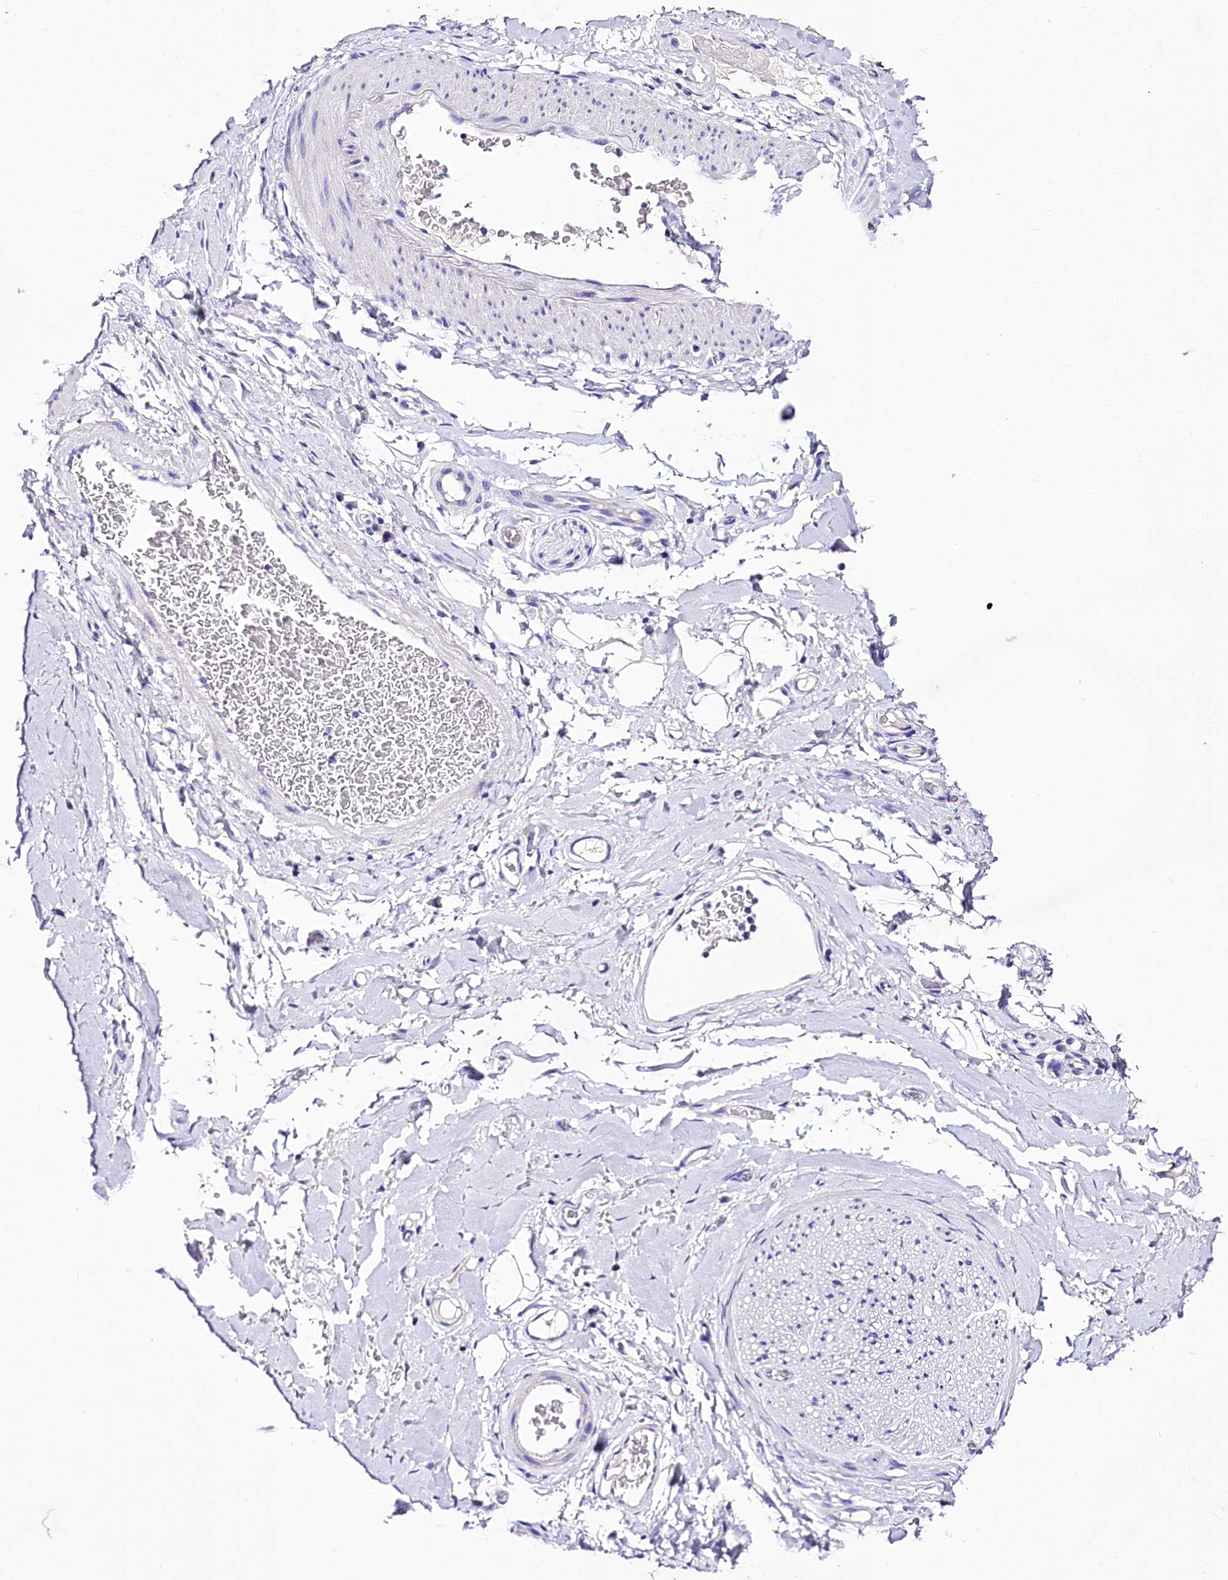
{"staining": {"intensity": "negative", "quantity": "none", "location": "none"}, "tissue": "adipose tissue", "cell_type": "Adipocytes", "image_type": "normal", "snomed": [{"axis": "morphology", "description": "Normal tissue, NOS"}, {"axis": "morphology", "description": "Adenocarcinoma, NOS"}, {"axis": "topography", "description": "Stomach, upper"}, {"axis": "topography", "description": "Peripheral nerve tissue"}], "caption": "Adipose tissue was stained to show a protein in brown. There is no significant expression in adipocytes. (Stains: DAB immunohistochemistry (IHC) with hematoxylin counter stain, Microscopy: brightfield microscopy at high magnification).", "gene": "A2ML1", "patient": {"sex": "male", "age": 62}}